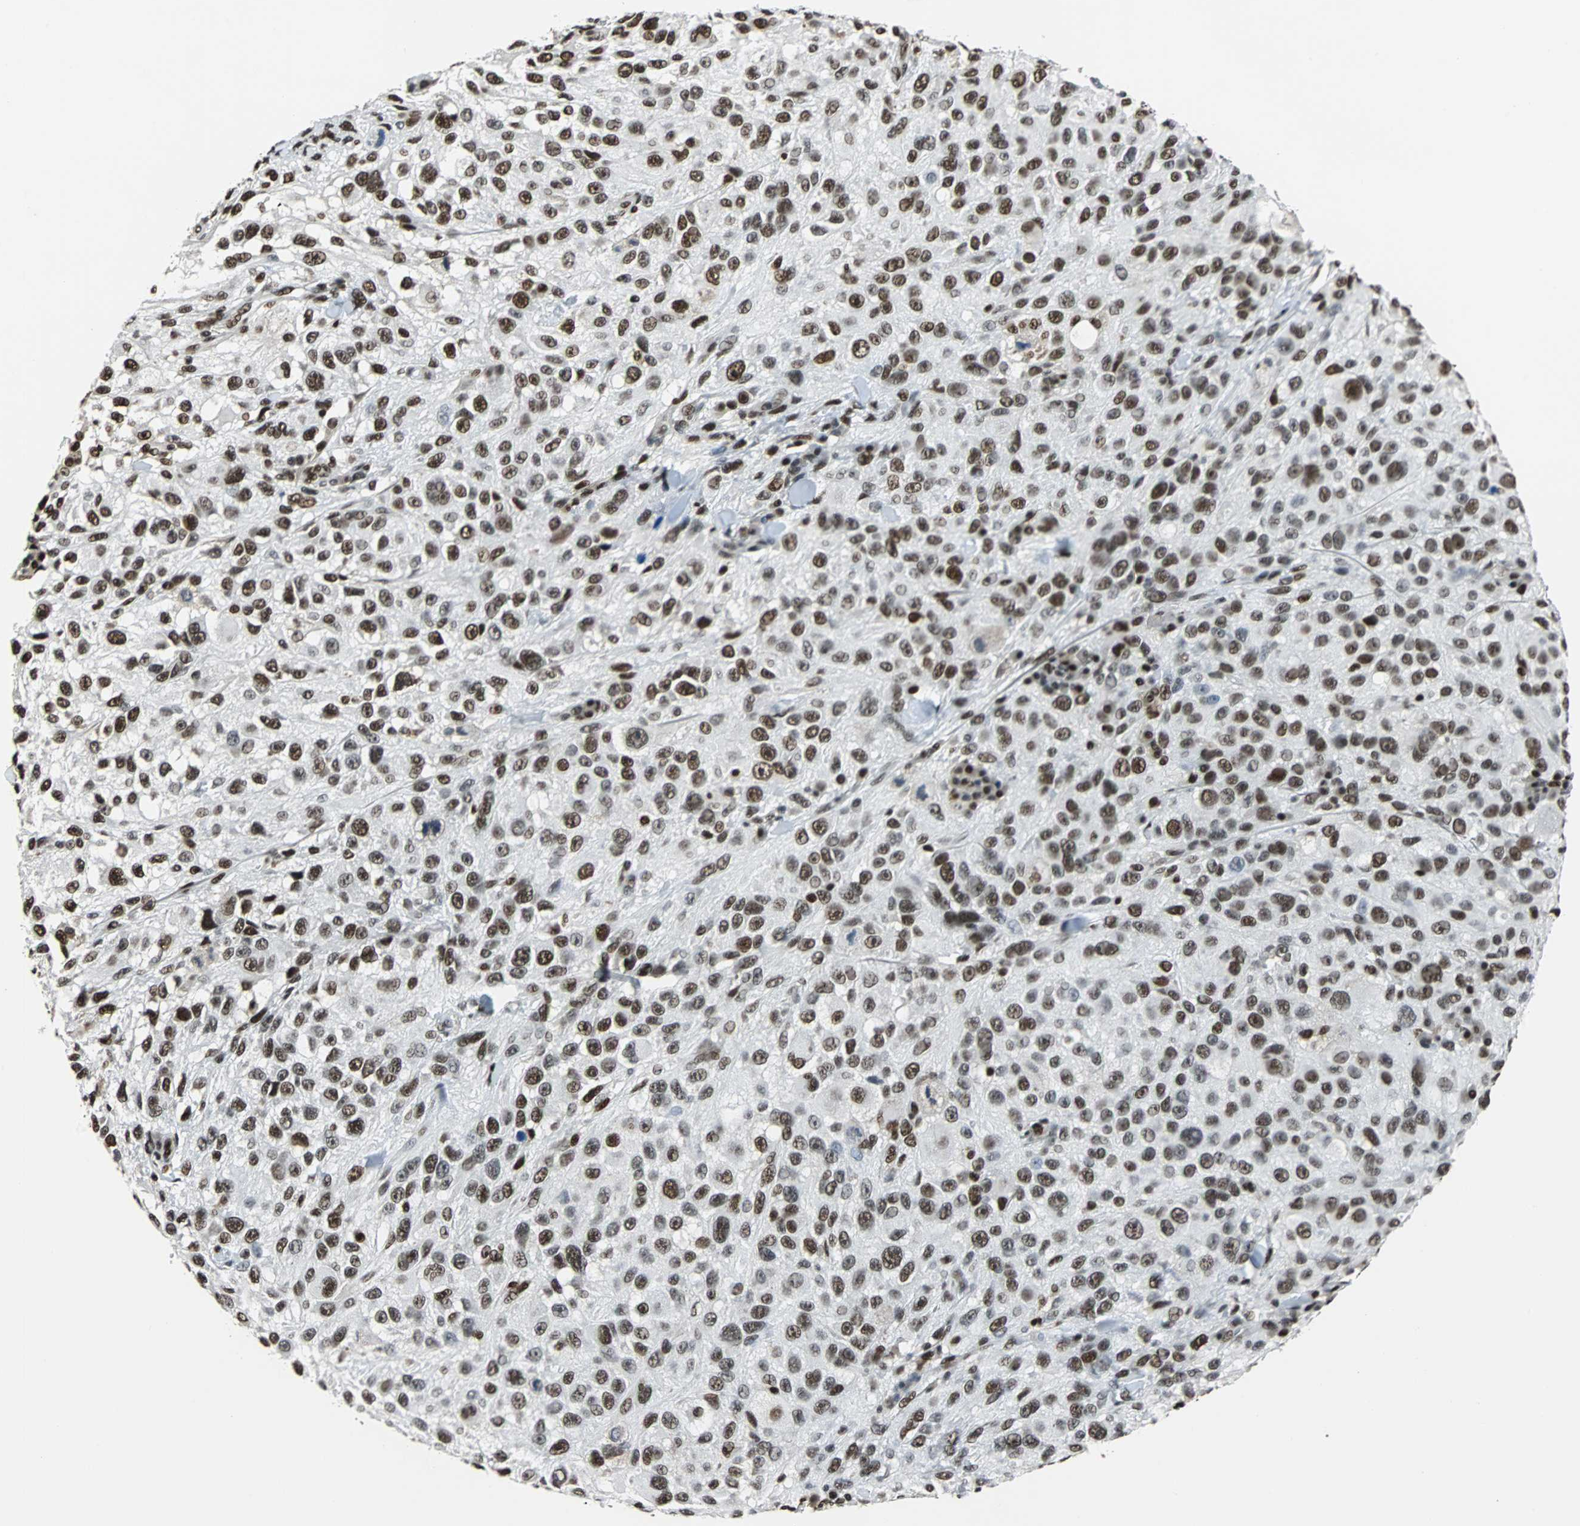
{"staining": {"intensity": "strong", "quantity": ">75%", "location": "nuclear"}, "tissue": "melanoma", "cell_type": "Tumor cells", "image_type": "cancer", "snomed": [{"axis": "morphology", "description": "Necrosis, NOS"}, {"axis": "morphology", "description": "Malignant melanoma, NOS"}, {"axis": "topography", "description": "Skin"}], "caption": "Immunohistochemistry micrograph of melanoma stained for a protein (brown), which reveals high levels of strong nuclear expression in about >75% of tumor cells.", "gene": "XRCC4", "patient": {"sex": "female", "age": 87}}